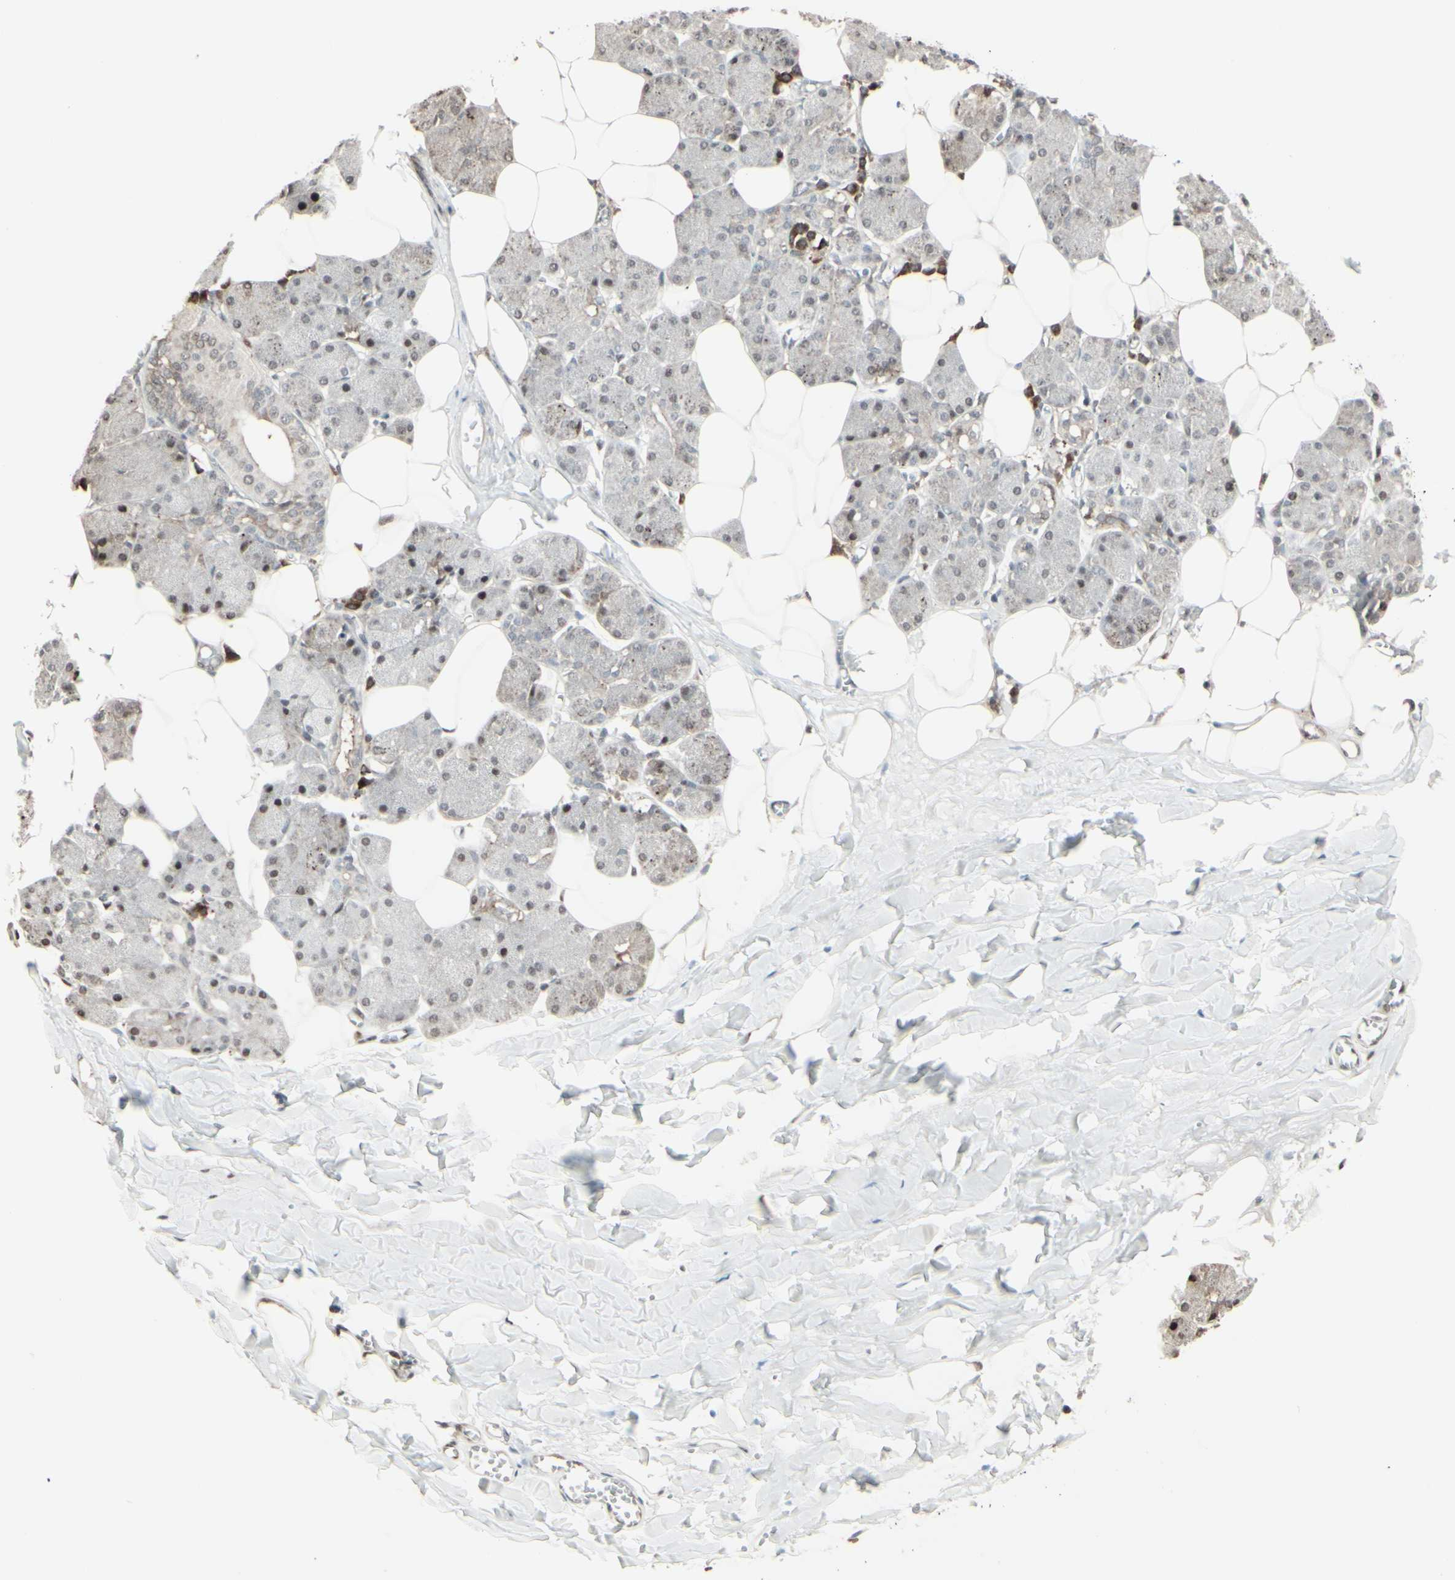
{"staining": {"intensity": "strong", "quantity": "<25%", "location": "nuclear"}, "tissue": "salivary gland", "cell_type": "Glandular cells", "image_type": "normal", "snomed": [{"axis": "morphology", "description": "Normal tissue, NOS"}, {"axis": "morphology", "description": "Adenoma, NOS"}, {"axis": "topography", "description": "Salivary gland"}], "caption": "Strong nuclear positivity is identified in about <25% of glandular cells in unremarkable salivary gland. Immunohistochemistry (ihc) stains the protein in brown and the nuclei are stained blue.", "gene": "CD33", "patient": {"sex": "female", "age": 32}}